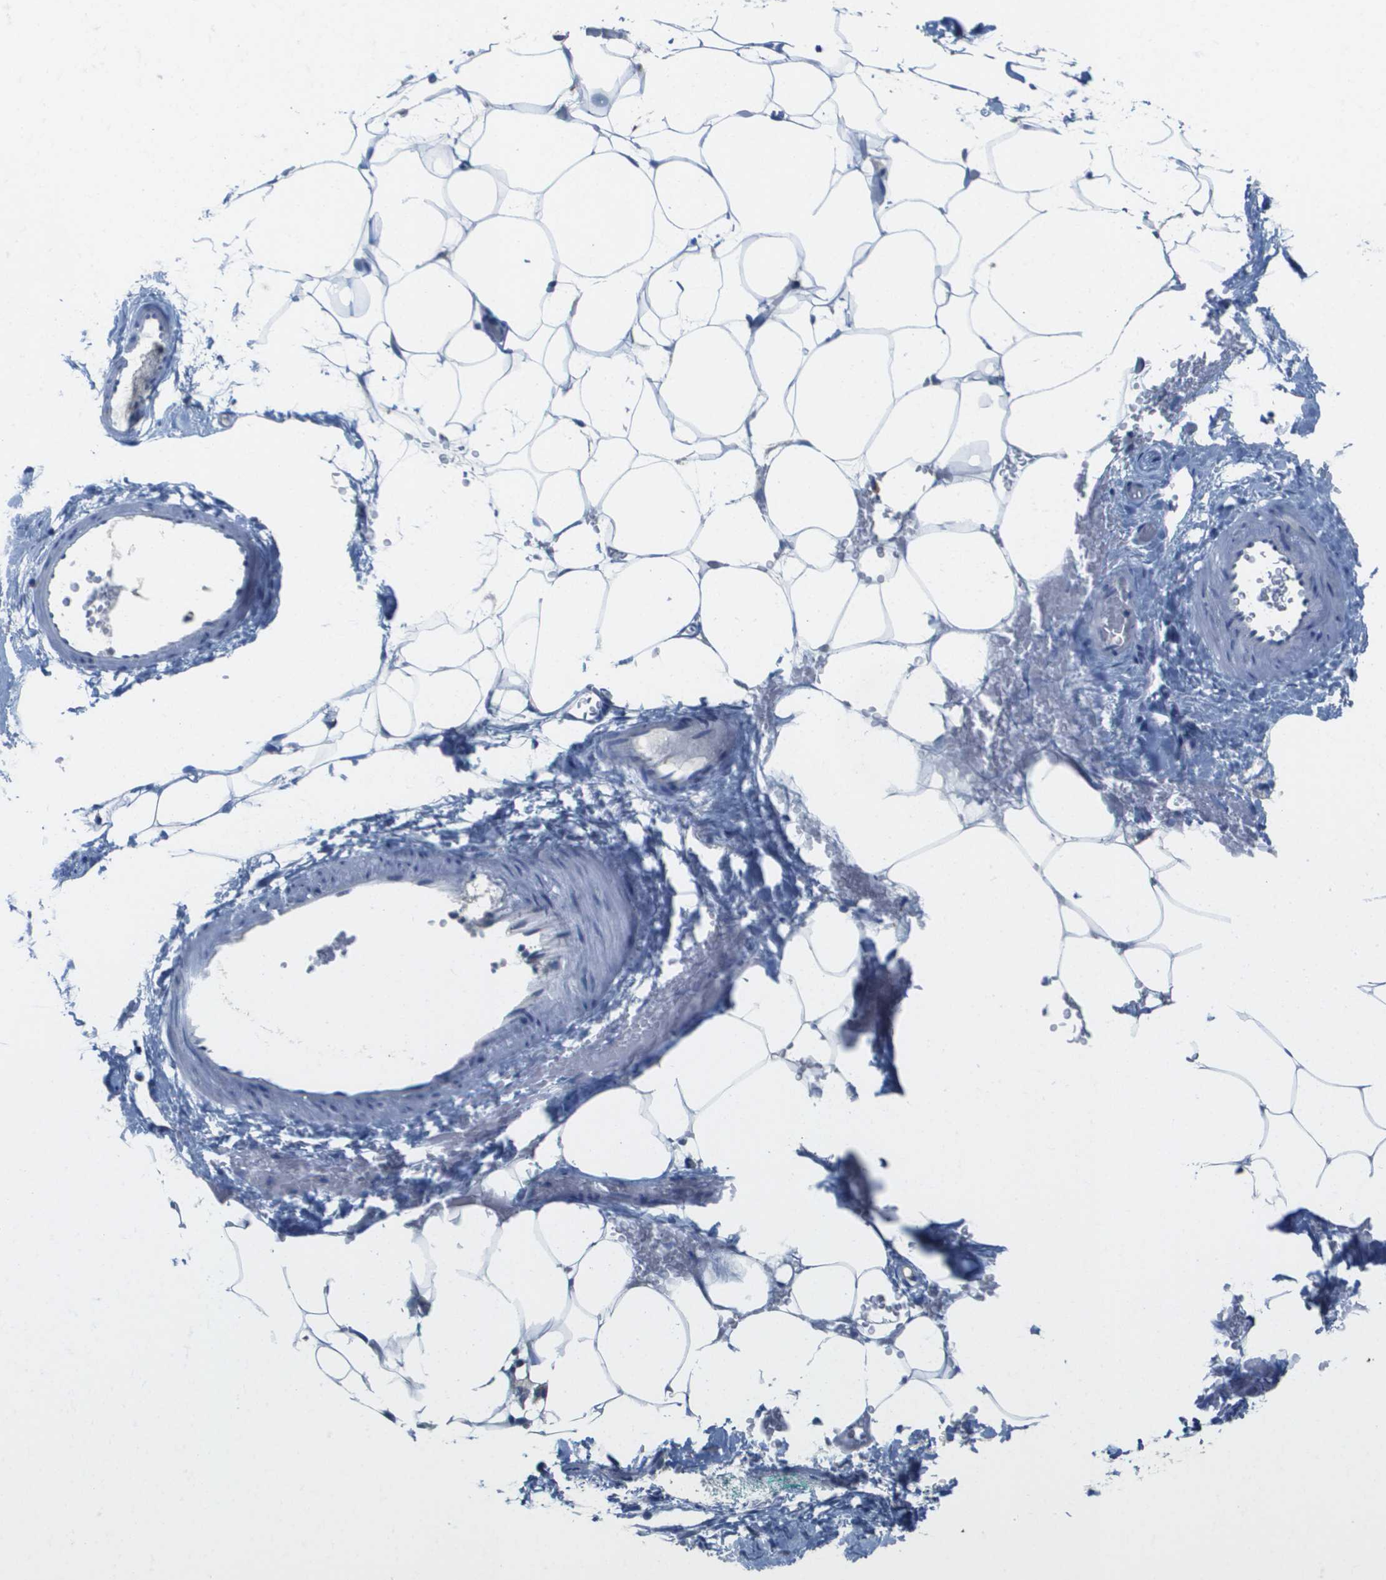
{"staining": {"intensity": "negative", "quantity": "none", "location": "none"}, "tissue": "adipose tissue", "cell_type": "Adipocytes", "image_type": "normal", "snomed": [{"axis": "morphology", "description": "Normal tissue, NOS"}, {"axis": "topography", "description": "Breast"}, {"axis": "topography", "description": "Adipose tissue"}], "caption": "Adipose tissue was stained to show a protein in brown. There is no significant expression in adipocytes. Brightfield microscopy of immunohistochemistry (IHC) stained with DAB (3,3'-diaminobenzidine) (brown) and hematoxylin (blue), captured at high magnification.", "gene": "CD3G", "patient": {"sex": "female", "age": 25}}